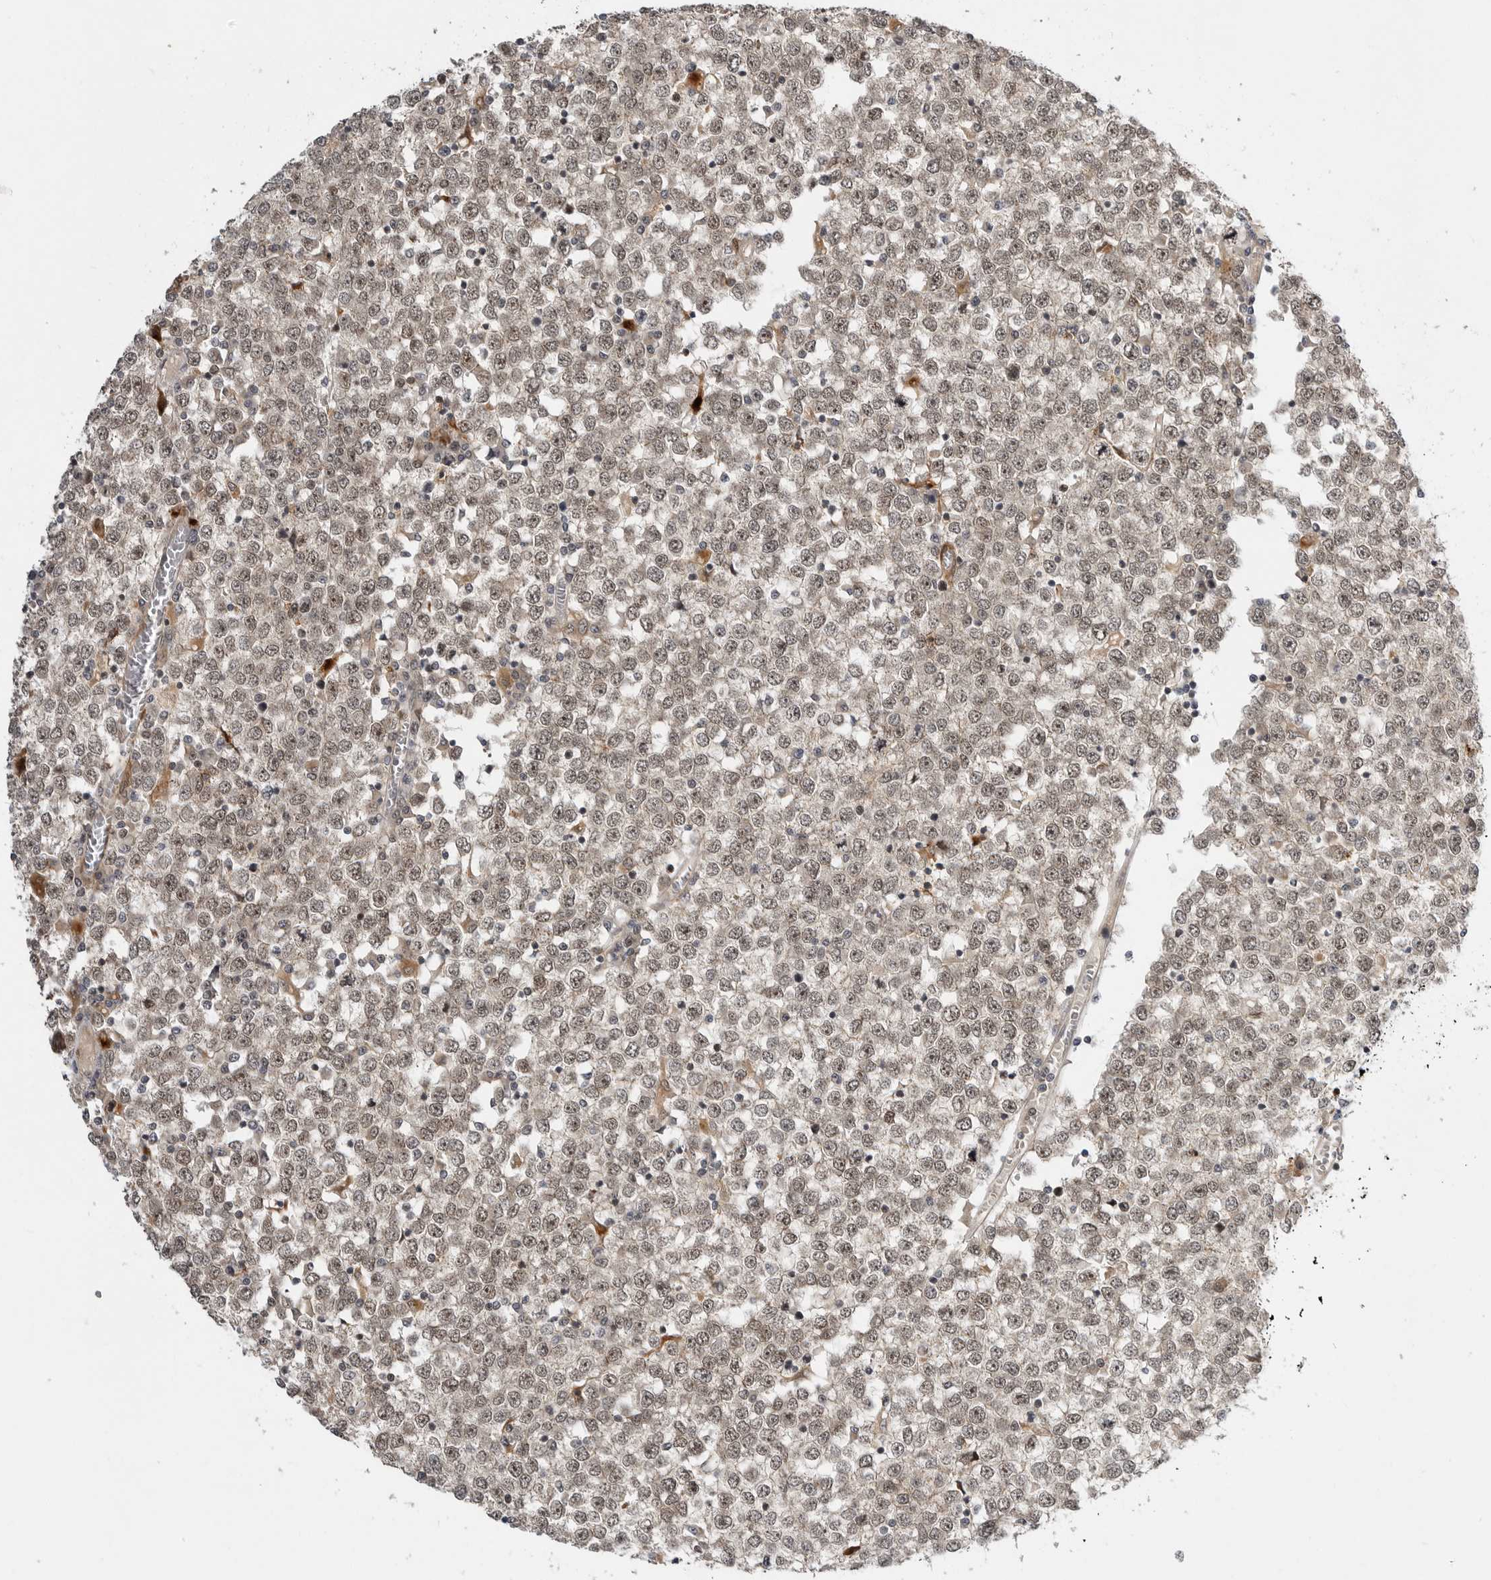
{"staining": {"intensity": "weak", "quantity": ">75%", "location": "nuclear"}, "tissue": "testis cancer", "cell_type": "Tumor cells", "image_type": "cancer", "snomed": [{"axis": "morphology", "description": "Seminoma, NOS"}, {"axis": "topography", "description": "Testis"}], "caption": "This image demonstrates immunohistochemistry staining of human seminoma (testis), with low weak nuclear expression in approximately >75% of tumor cells.", "gene": "CSNK1G3", "patient": {"sex": "male", "age": 65}}